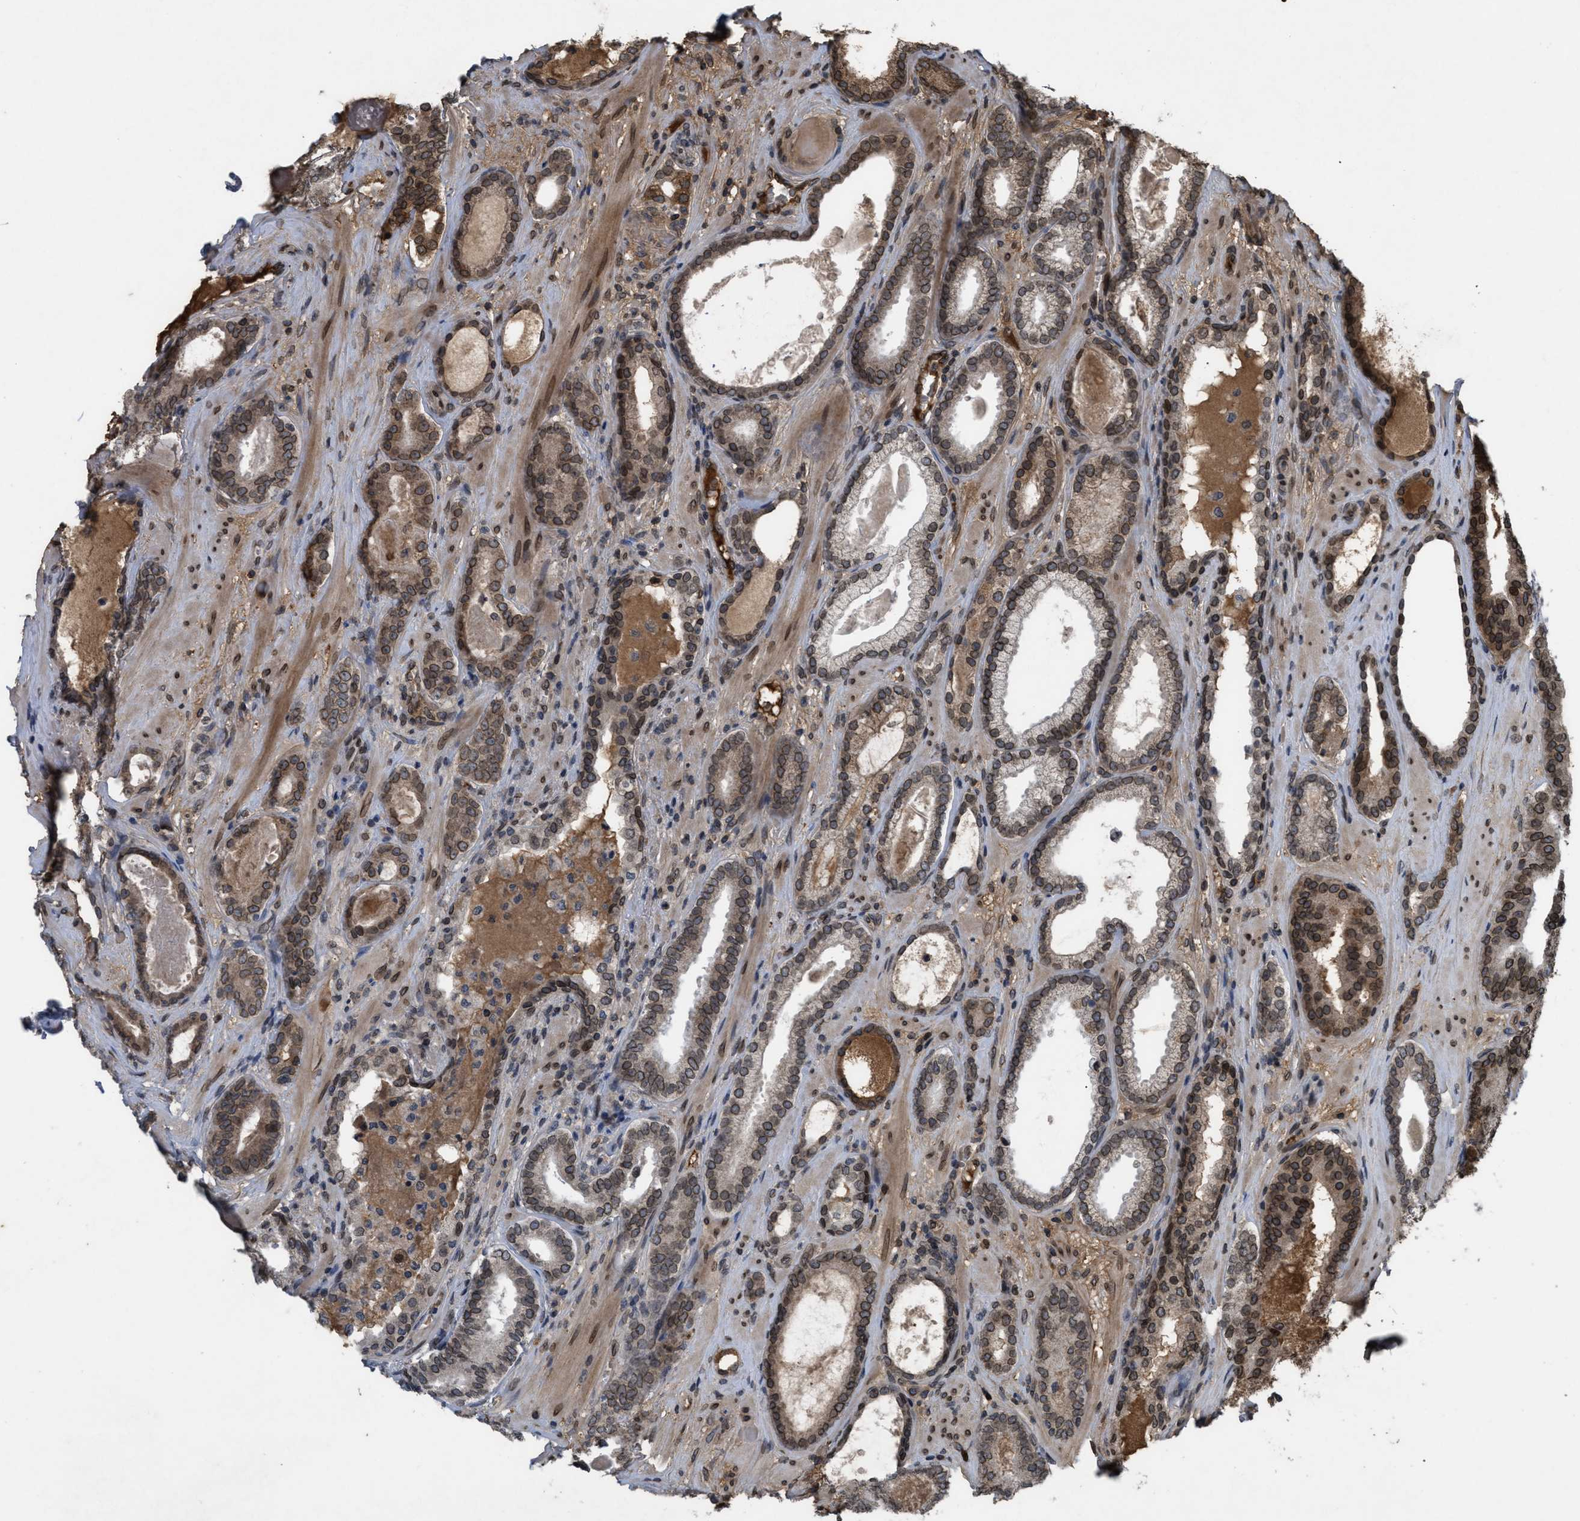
{"staining": {"intensity": "moderate", "quantity": ">75%", "location": "cytoplasmic/membranous,nuclear"}, "tissue": "prostate cancer", "cell_type": "Tumor cells", "image_type": "cancer", "snomed": [{"axis": "morphology", "description": "Adenocarcinoma, High grade"}, {"axis": "topography", "description": "Prostate"}], "caption": "Approximately >75% of tumor cells in human prostate adenocarcinoma (high-grade) reveal moderate cytoplasmic/membranous and nuclear protein staining as visualized by brown immunohistochemical staining.", "gene": "CRY1", "patient": {"sex": "male", "age": 60}}